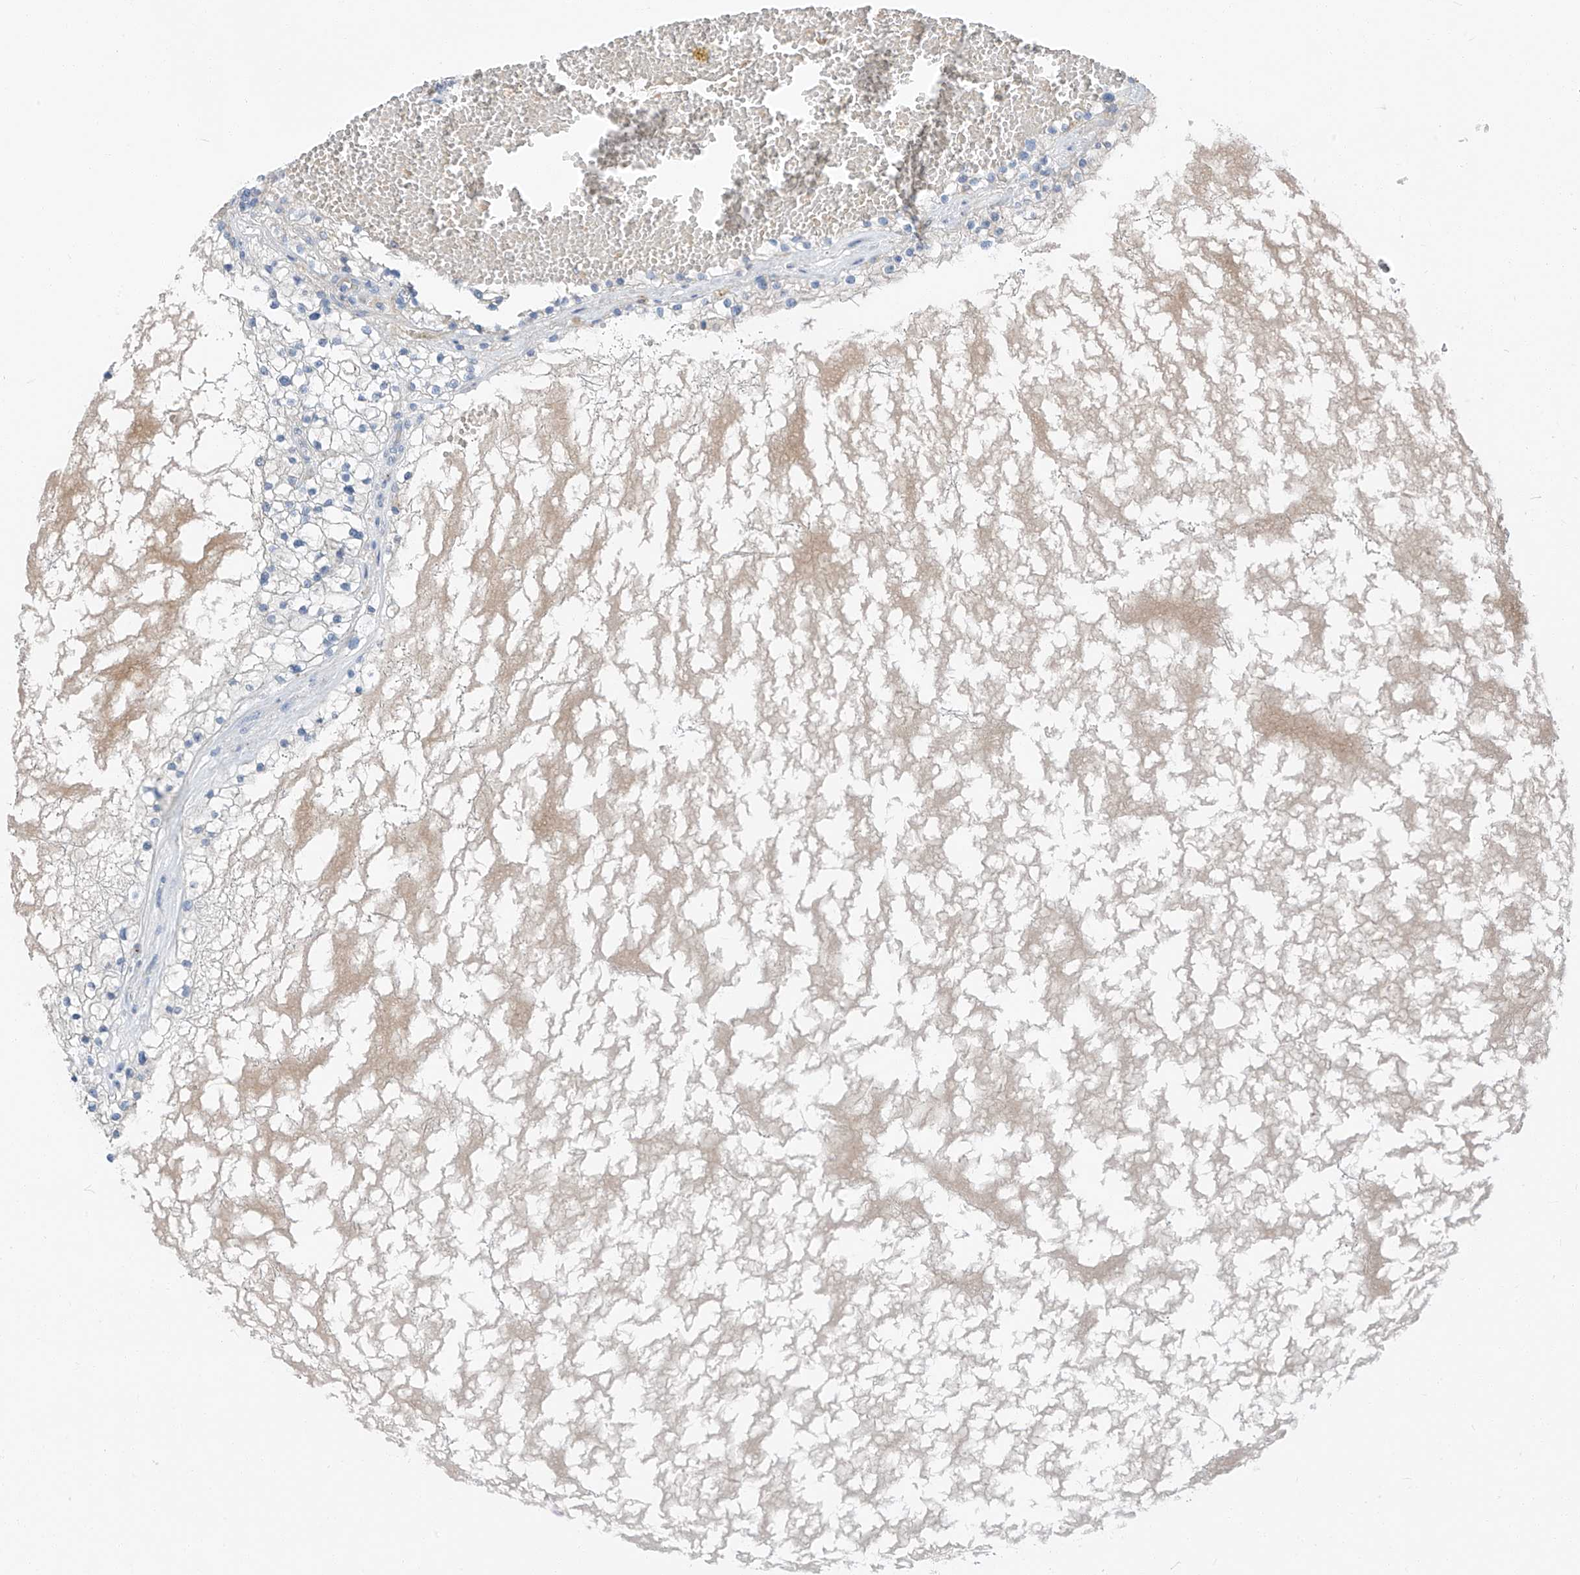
{"staining": {"intensity": "negative", "quantity": "none", "location": "none"}, "tissue": "renal cancer", "cell_type": "Tumor cells", "image_type": "cancer", "snomed": [{"axis": "morphology", "description": "Normal tissue, NOS"}, {"axis": "morphology", "description": "Adenocarcinoma, NOS"}, {"axis": "topography", "description": "Kidney"}], "caption": "Adenocarcinoma (renal) was stained to show a protein in brown. There is no significant staining in tumor cells. The staining was performed using DAB to visualize the protein expression in brown, while the nuclei were stained in blue with hematoxylin (Magnification: 20x).", "gene": "CHMP2B", "patient": {"sex": "male", "age": 68}}